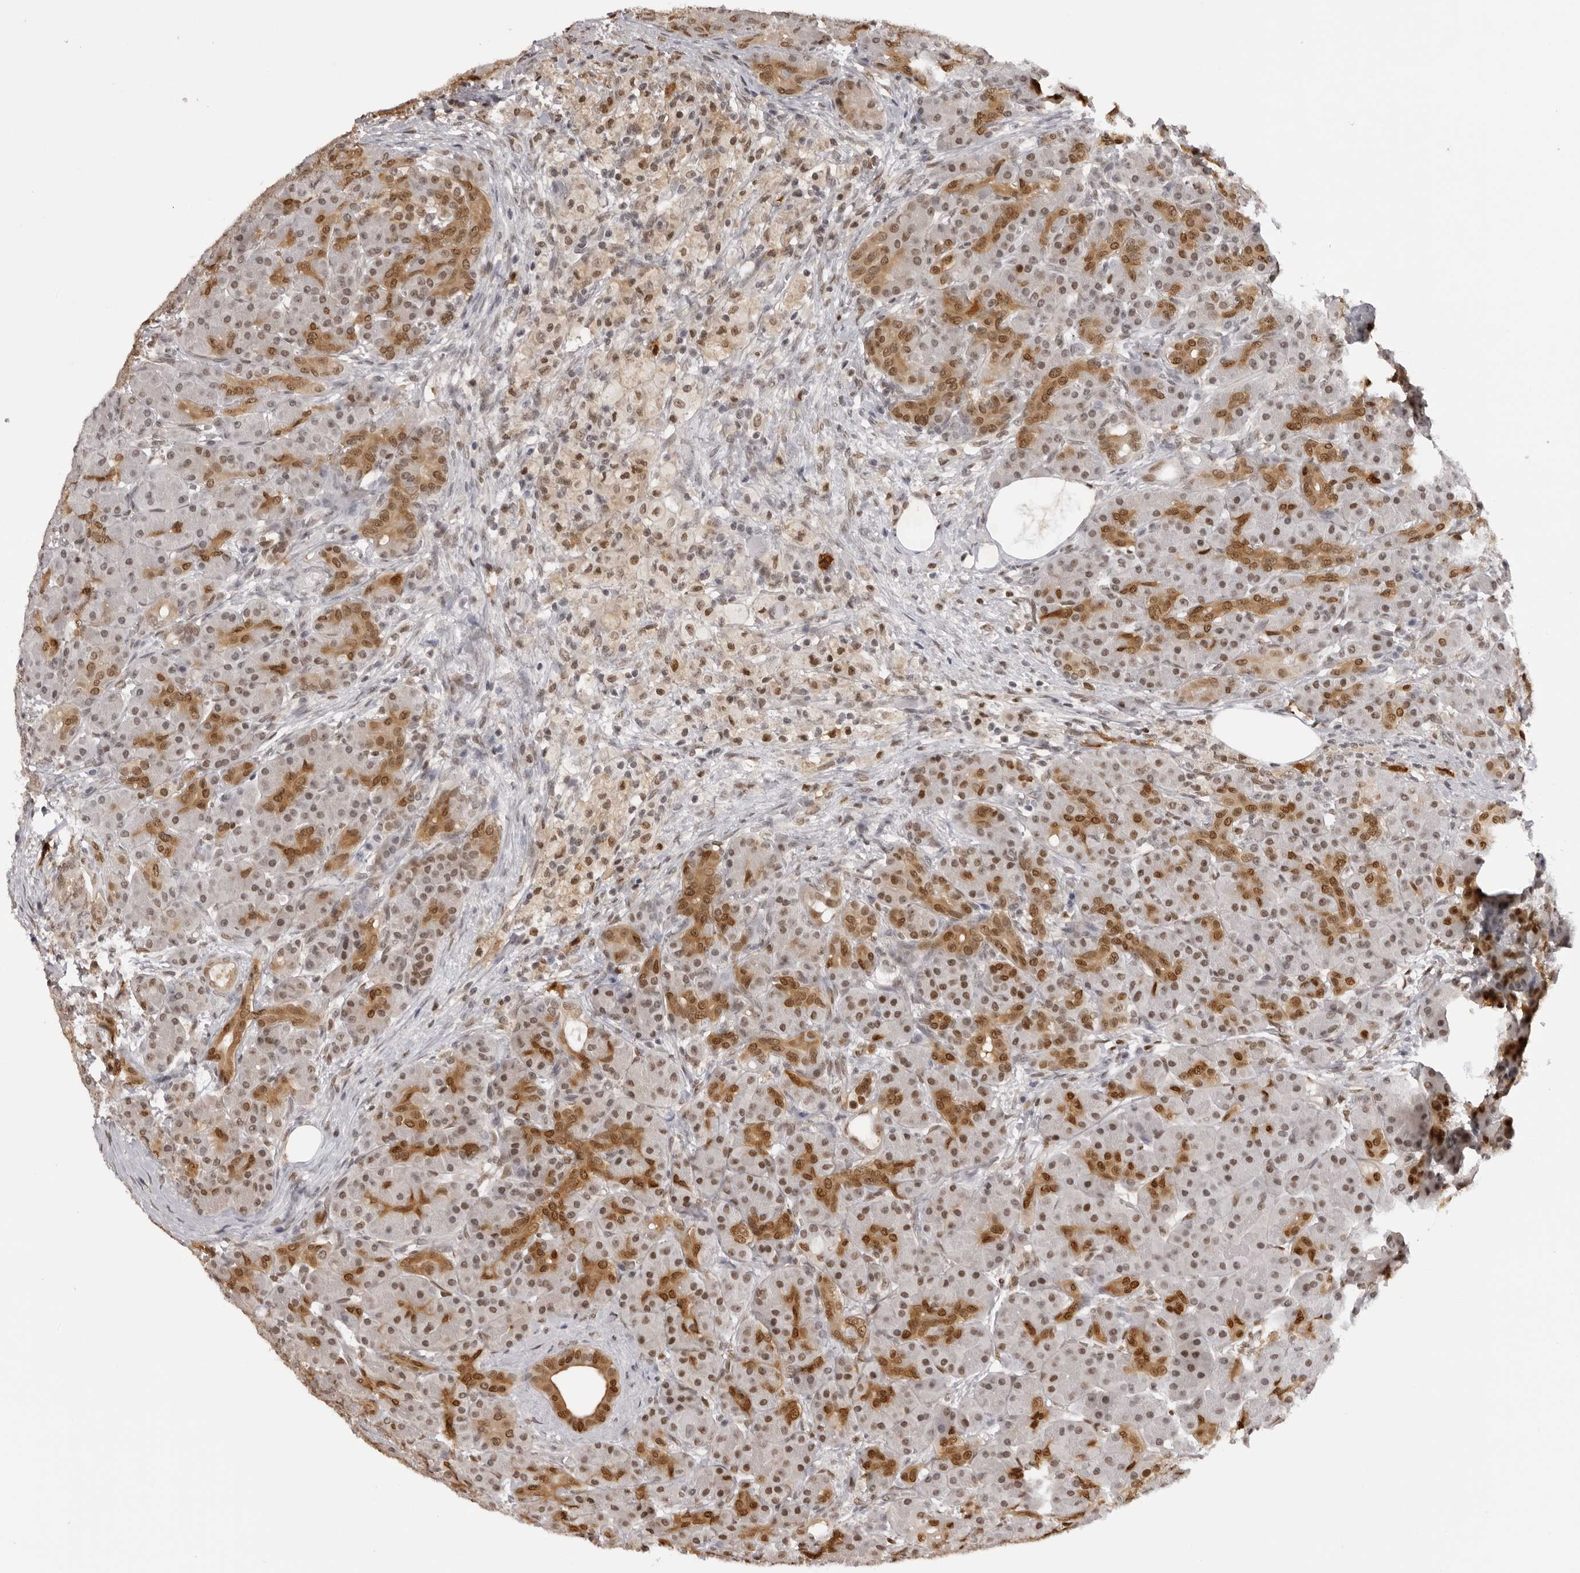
{"staining": {"intensity": "moderate", "quantity": ">75%", "location": "cytoplasmic/membranous,nuclear"}, "tissue": "pancreas", "cell_type": "Exocrine glandular cells", "image_type": "normal", "snomed": [{"axis": "morphology", "description": "Normal tissue, NOS"}, {"axis": "topography", "description": "Pancreas"}], "caption": "Moderate cytoplasmic/membranous,nuclear protein staining is appreciated in approximately >75% of exocrine glandular cells in pancreas.", "gene": "HSPA4", "patient": {"sex": "male", "age": 63}}